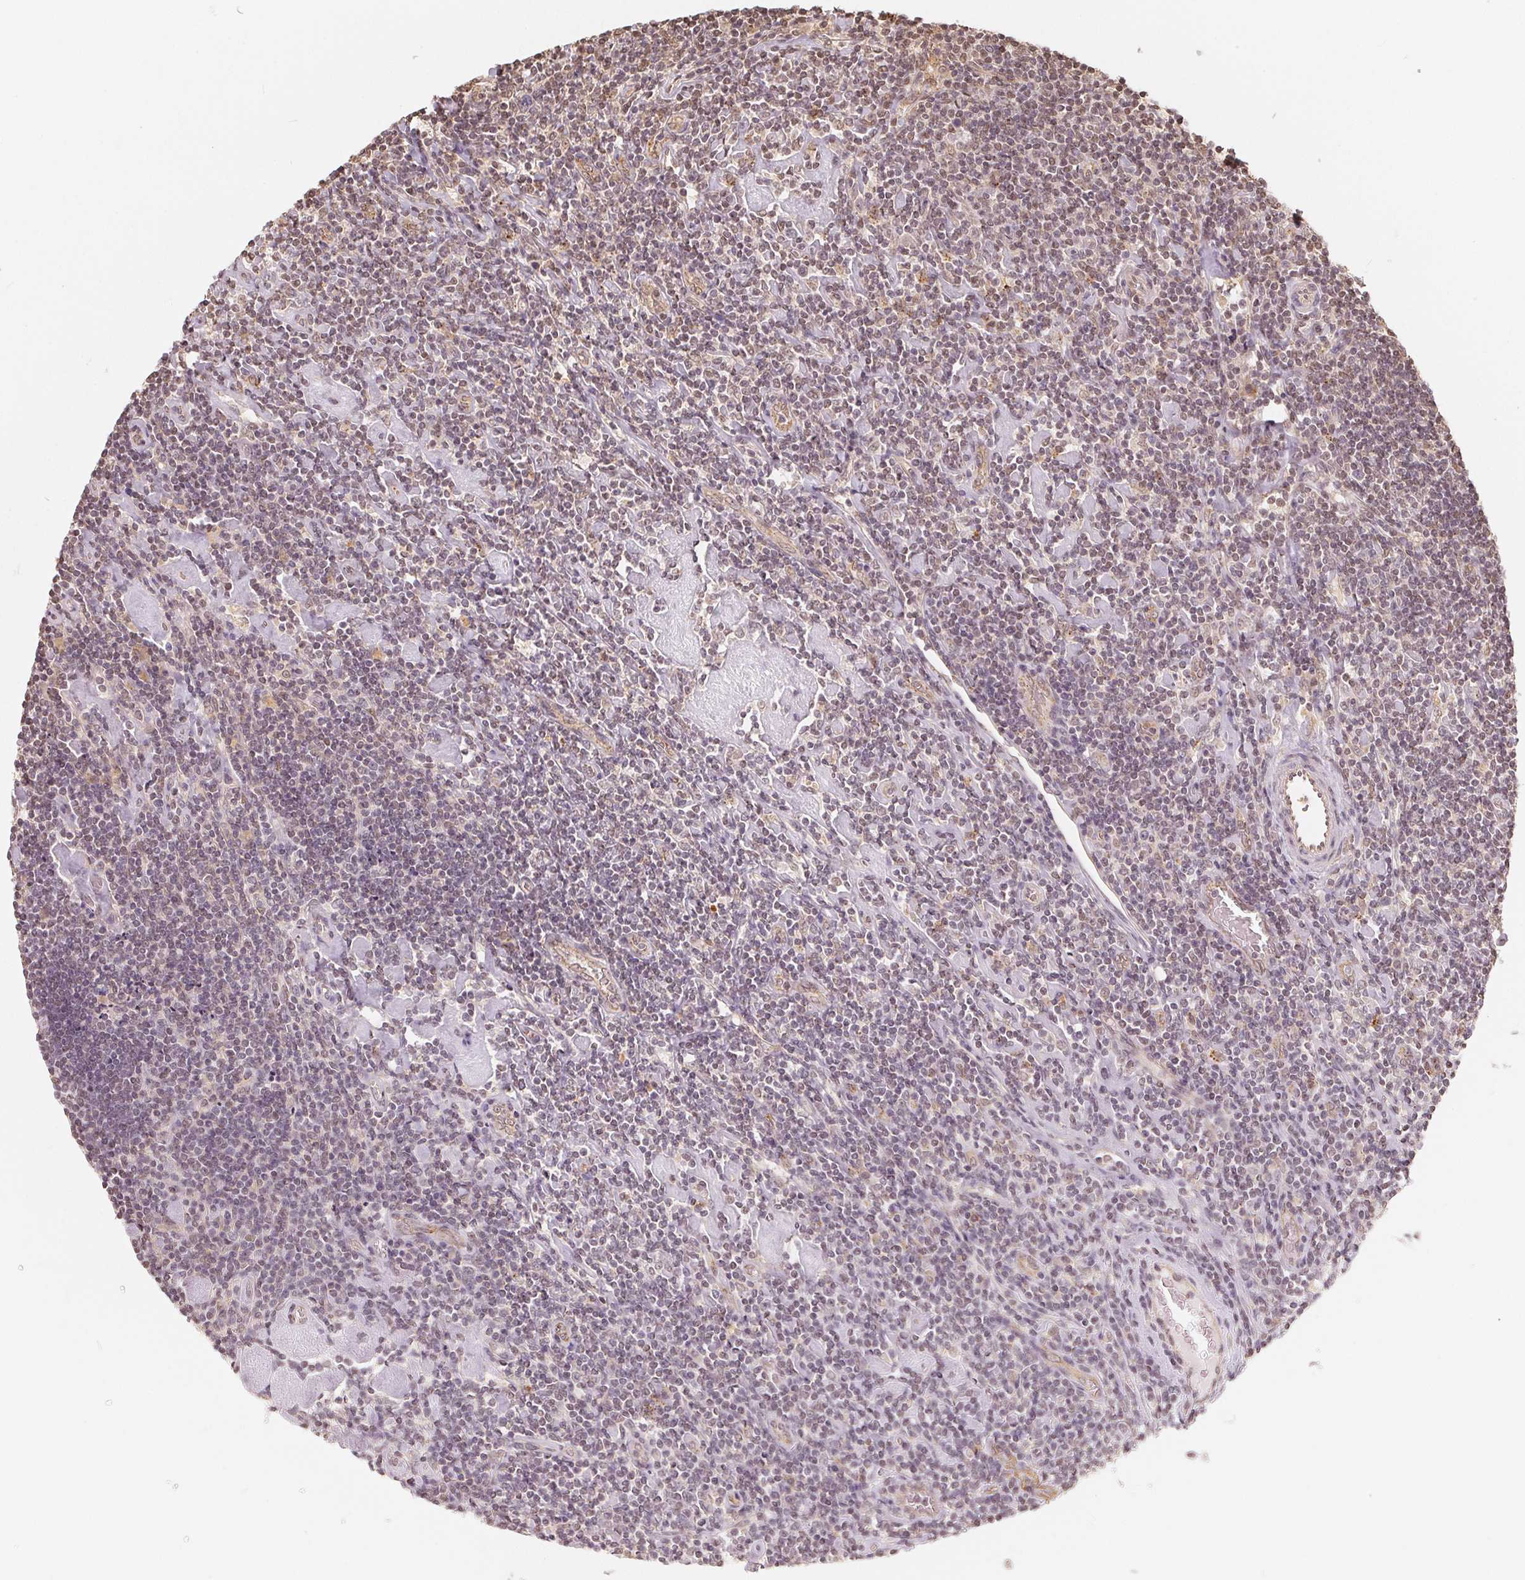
{"staining": {"intensity": "negative", "quantity": "none", "location": "none"}, "tissue": "lymphoma", "cell_type": "Tumor cells", "image_type": "cancer", "snomed": [{"axis": "morphology", "description": "Hodgkin's disease, NOS"}, {"axis": "topography", "description": "Lymph node"}], "caption": "Protein analysis of Hodgkin's disease reveals no significant positivity in tumor cells.", "gene": "GUSB", "patient": {"sex": "male", "age": 40}}